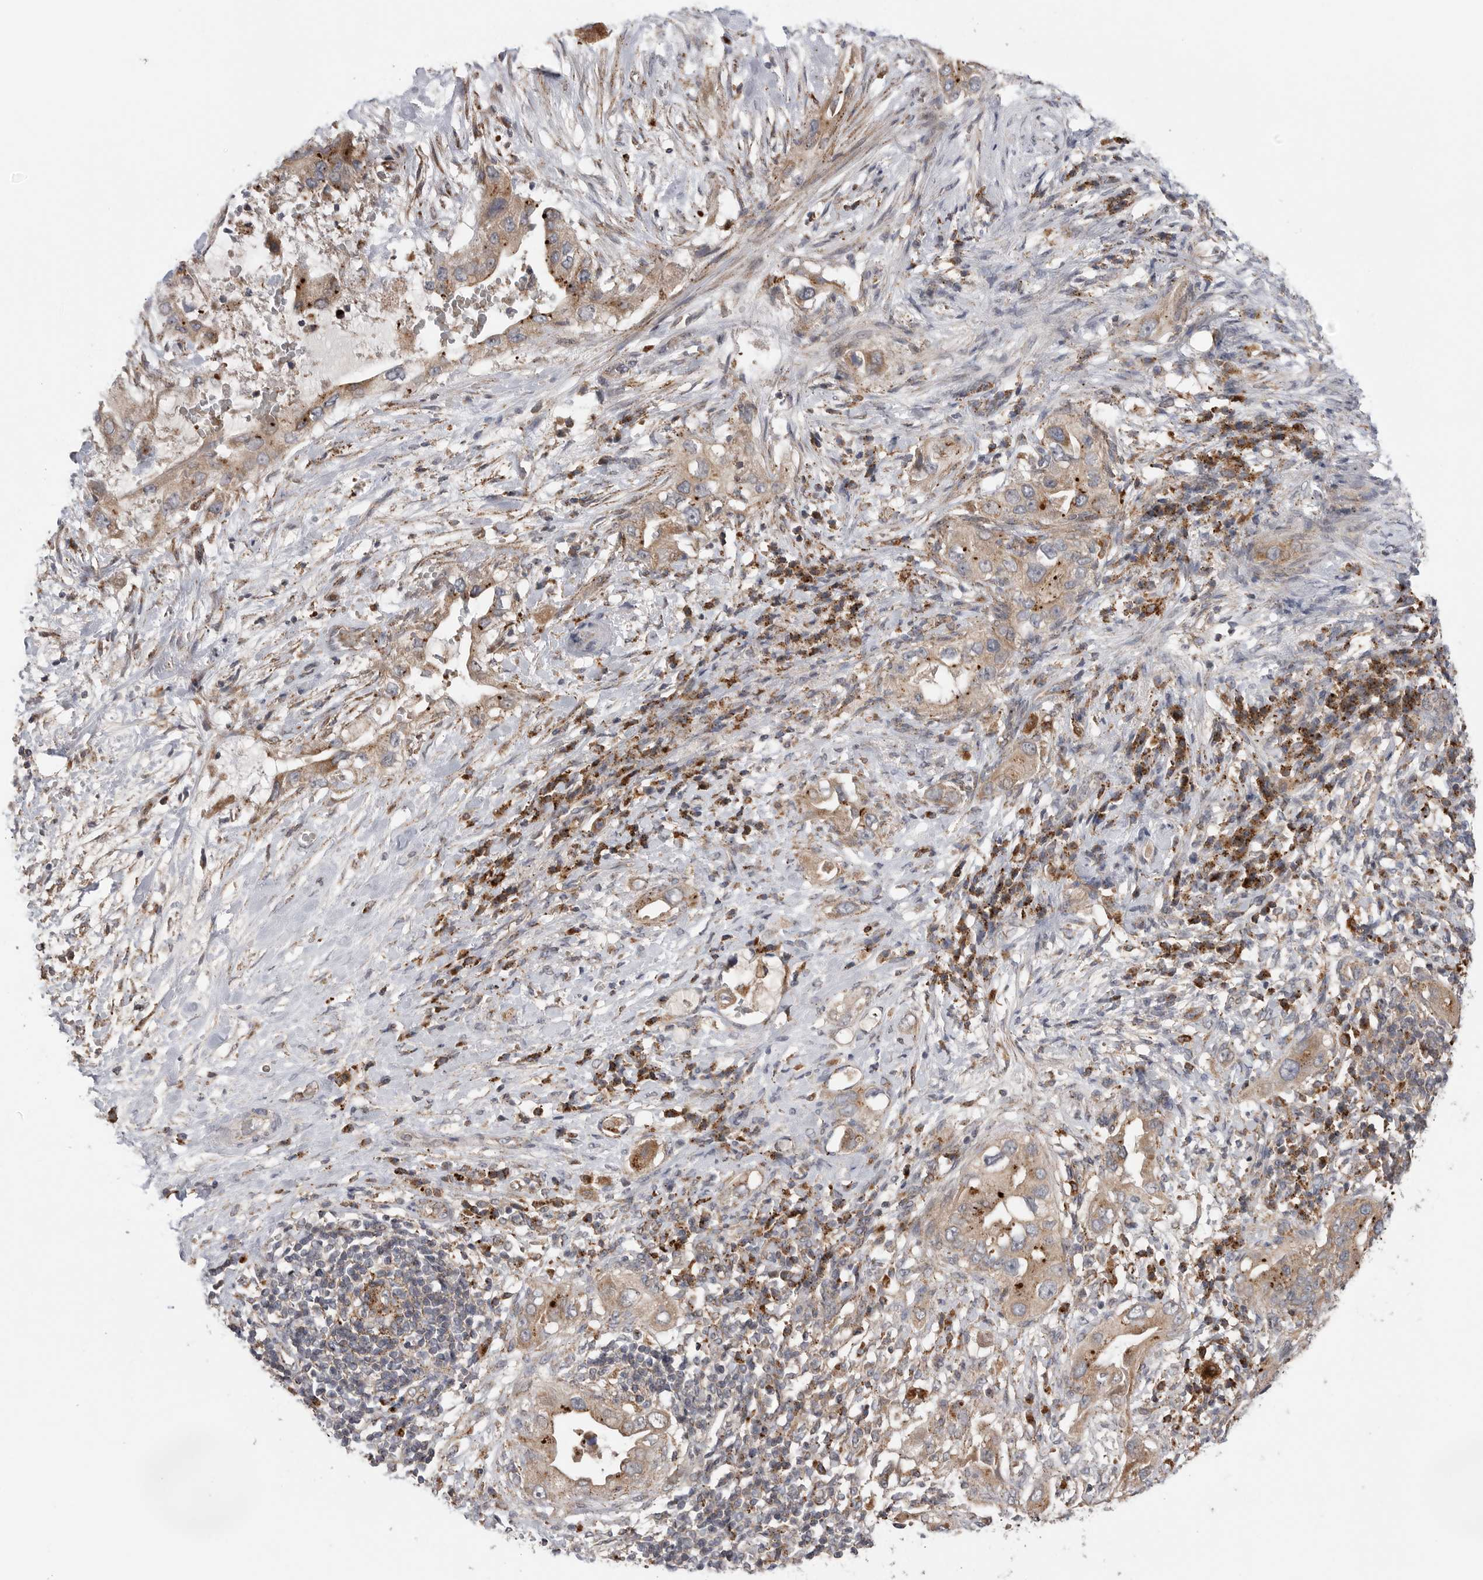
{"staining": {"intensity": "moderate", "quantity": ">75%", "location": "cytoplasmic/membranous"}, "tissue": "pancreatic cancer", "cell_type": "Tumor cells", "image_type": "cancer", "snomed": [{"axis": "morphology", "description": "Inflammation, NOS"}, {"axis": "morphology", "description": "Adenocarcinoma, NOS"}, {"axis": "topography", "description": "Pancreas"}], "caption": "The histopathology image shows a brown stain indicating the presence of a protein in the cytoplasmic/membranous of tumor cells in adenocarcinoma (pancreatic). (Brightfield microscopy of DAB IHC at high magnification).", "gene": "GALNS", "patient": {"sex": "female", "age": 56}}